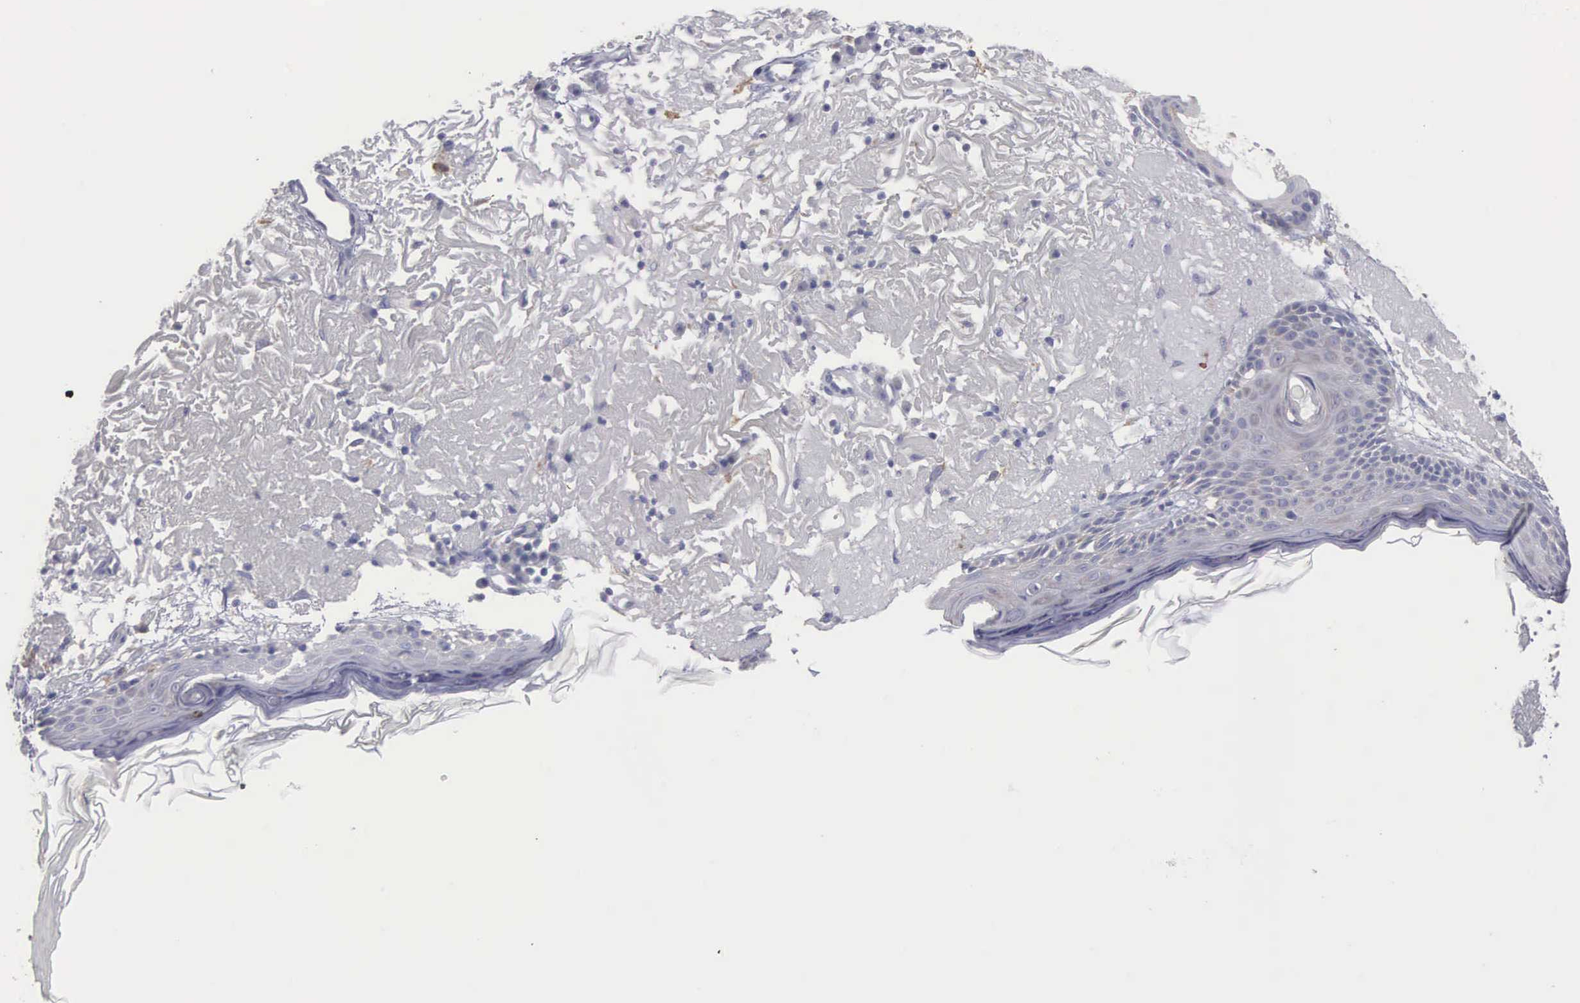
{"staining": {"intensity": "negative", "quantity": "none", "location": "none"}, "tissue": "skin", "cell_type": "Fibroblasts", "image_type": "normal", "snomed": [{"axis": "morphology", "description": "Normal tissue, NOS"}, {"axis": "topography", "description": "Skin"}], "caption": "This is an IHC micrograph of normal skin. There is no expression in fibroblasts.", "gene": "APOOL", "patient": {"sex": "female", "age": 90}}